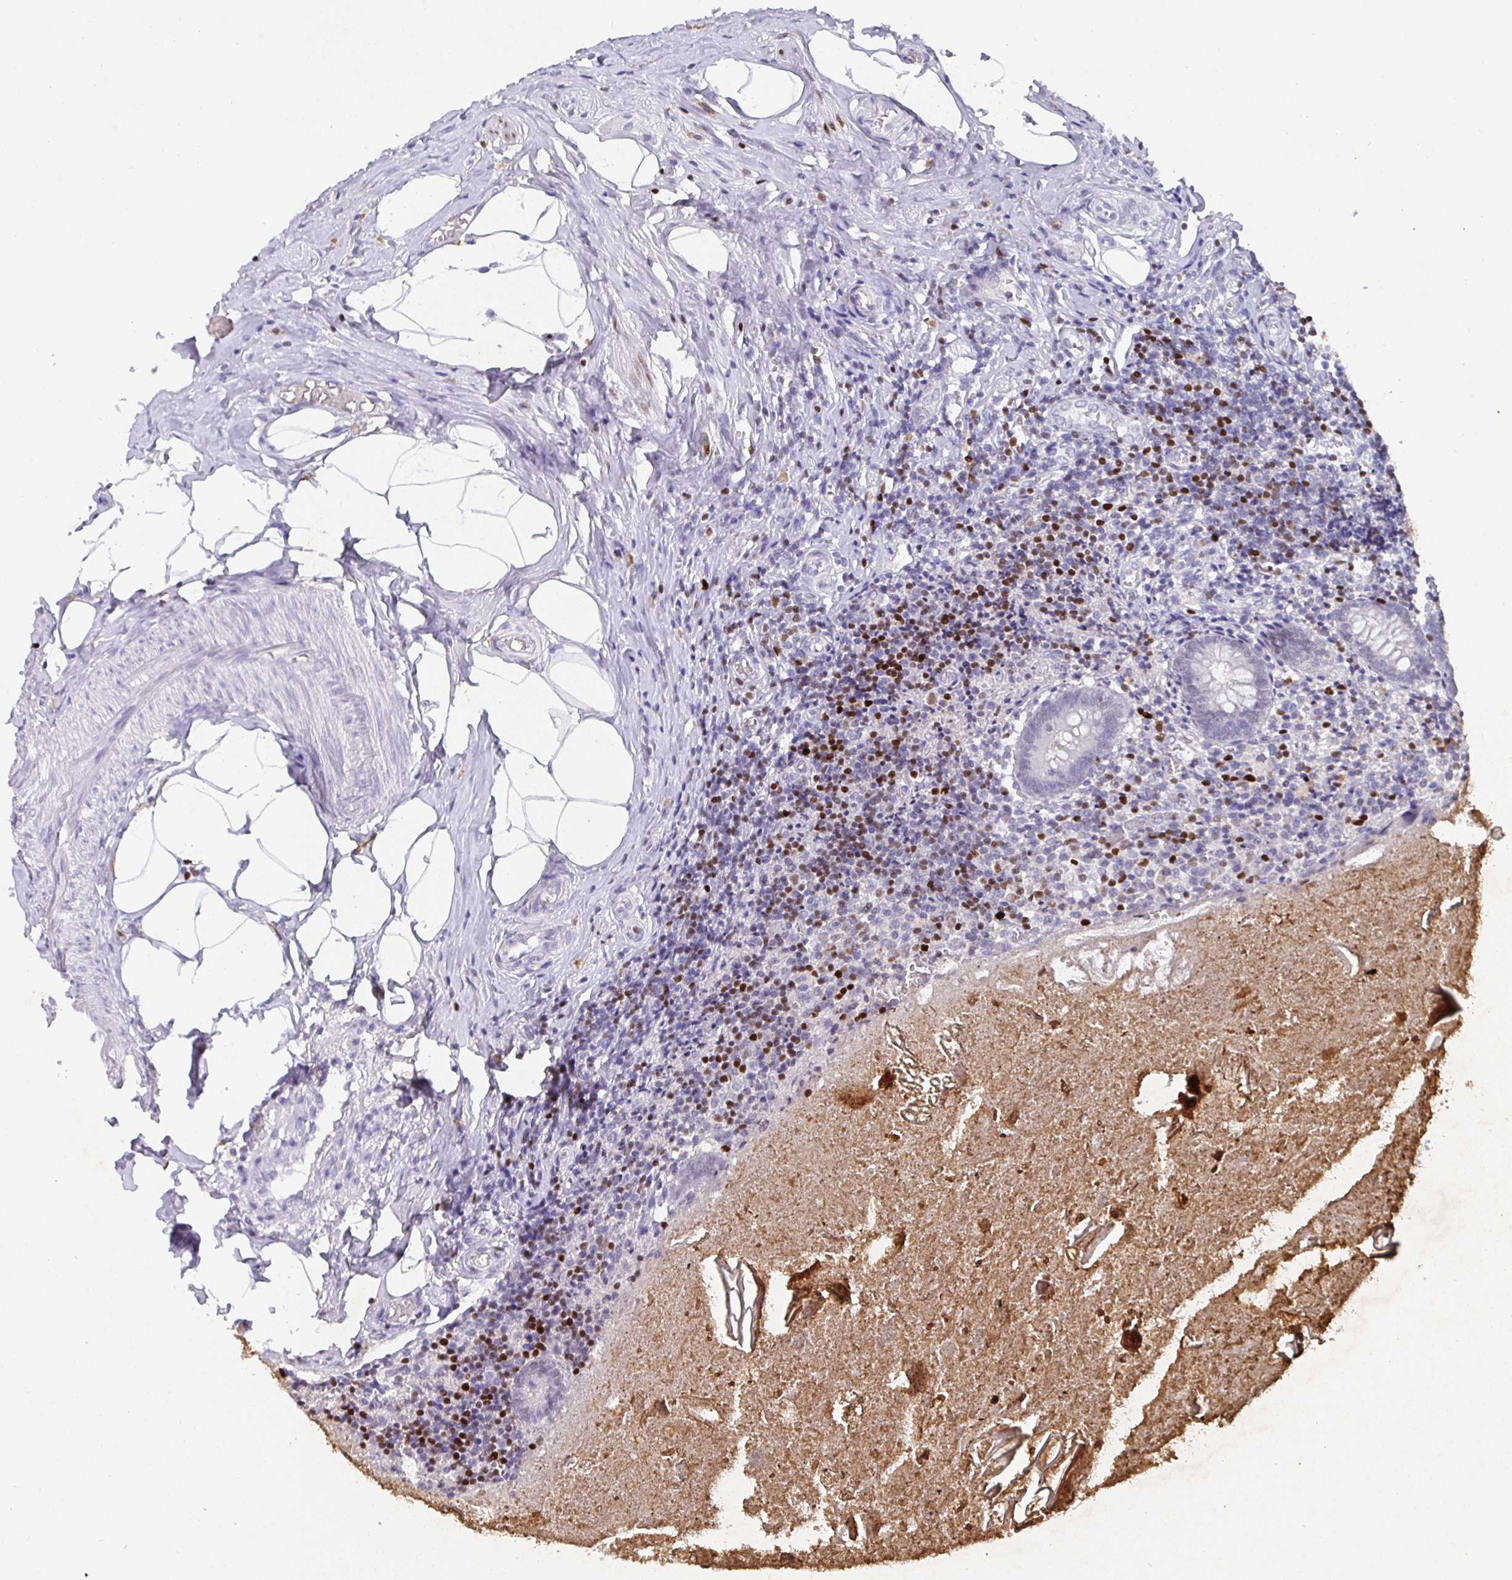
{"staining": {"intensity": "negative", "quantity": "none", "location": "none"}, "tissue": "appendix", "cell_type": "Glandular cells", "image_type": "normal", "snomed": [{"axis": "morphology", "description": "Normal tissue, NOS"}, {"axis": "topography", "description": "Appendix"}], "caption": "High power microscopy image of an IHC photomicrograph of benign appendix, revealing no significant positivity in glandular cells. (Stains: DAB (3,3'-diaminobenzidine) IHC with hematoxylin counter stain, Microscopy: brightfield microscopy at high magnification).", "gene": "SATB1", "patient": {"sex": "female", "age": 17}}